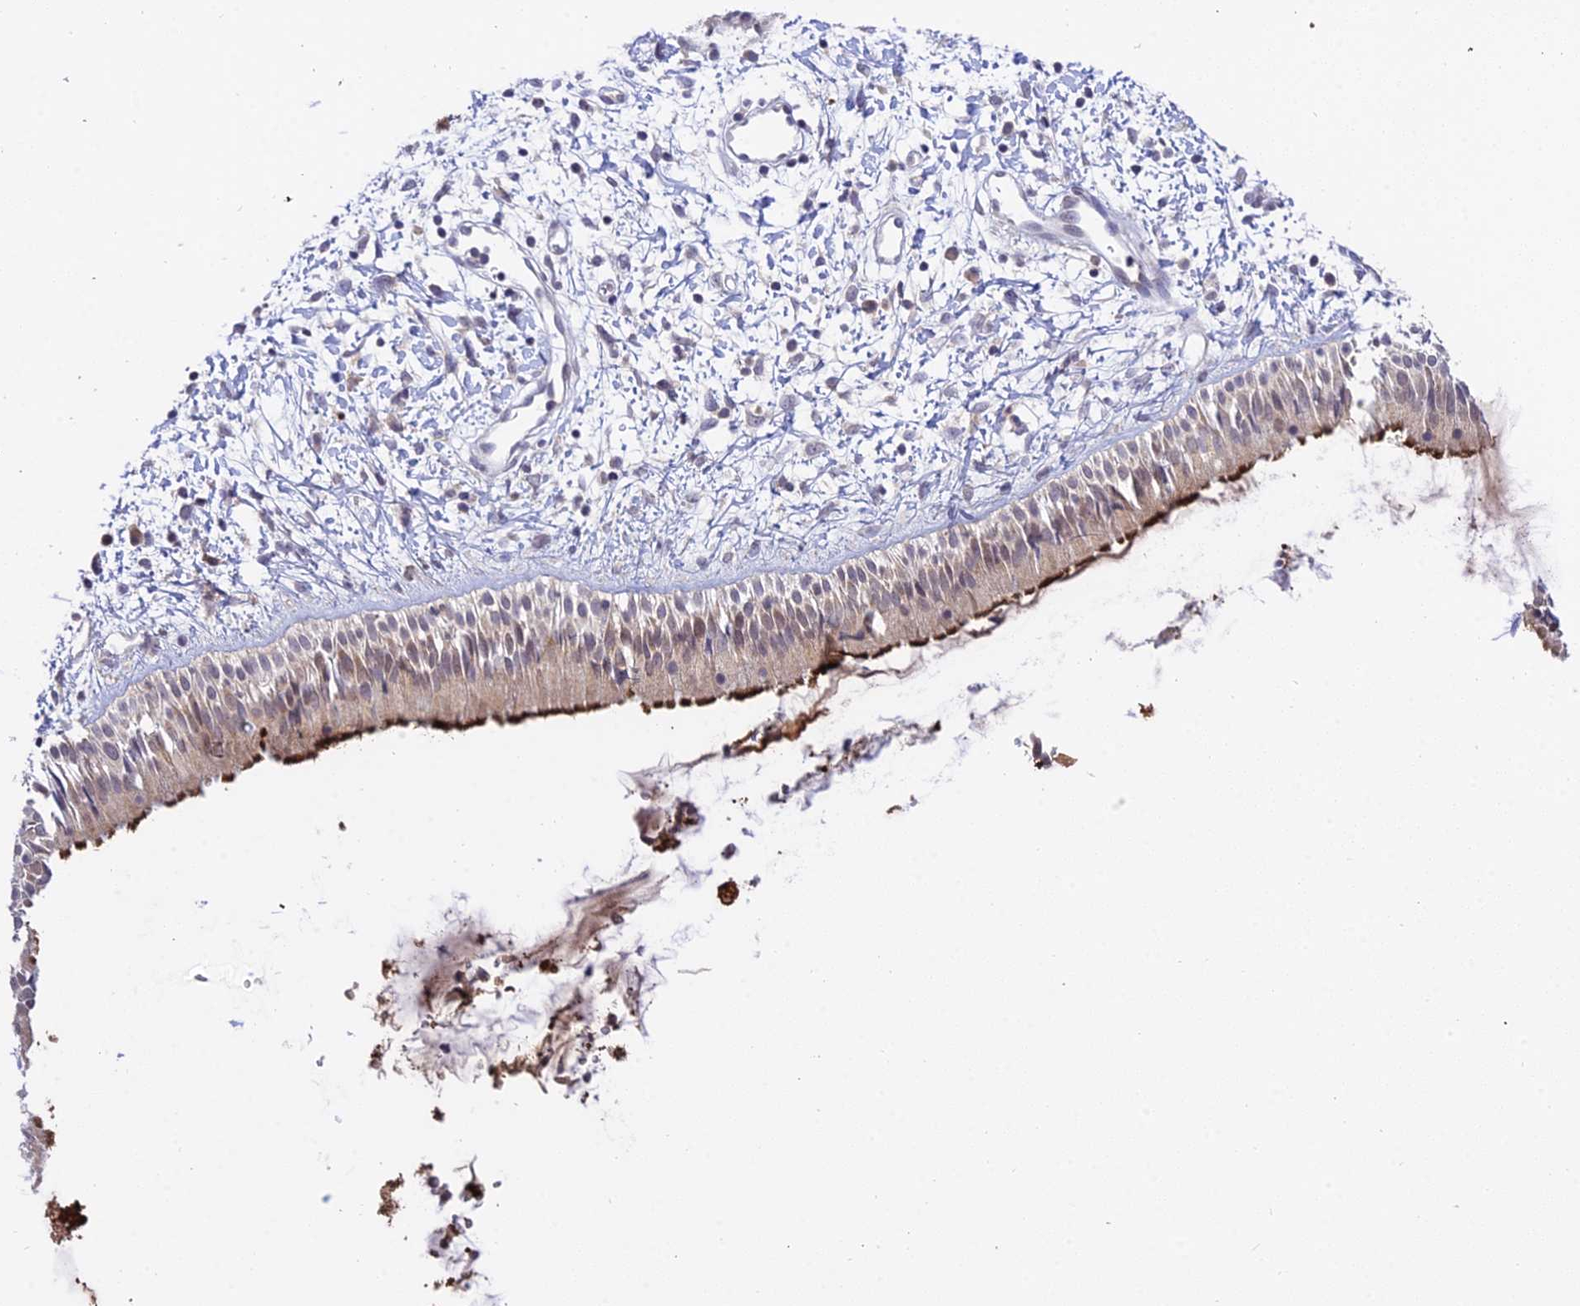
{"staining": {"intensity": "strong", "quantity": "<25%", "location": "cytoplasmic/membranous"}, "tissue": "nasopharynx", "cell_type": "Respiratory epithelial cells", "image_type": "normal", "snomed": [{"axis": "morphology", "description": "Normal tissue, NOS"}, {"axis": "topography", "description": "Nasopharynx"}], "caption": "Nasopharynx stained with immunohistochemistry displays strong cytoplasmic/membranous staining in approximately <25% of respiratory epithelial cells. Immunohistochemistry stains the protein in brown and the nuclei are stained blue.", "gene": "TEKT1", "patient": {"sex": "male", "age": 22}}